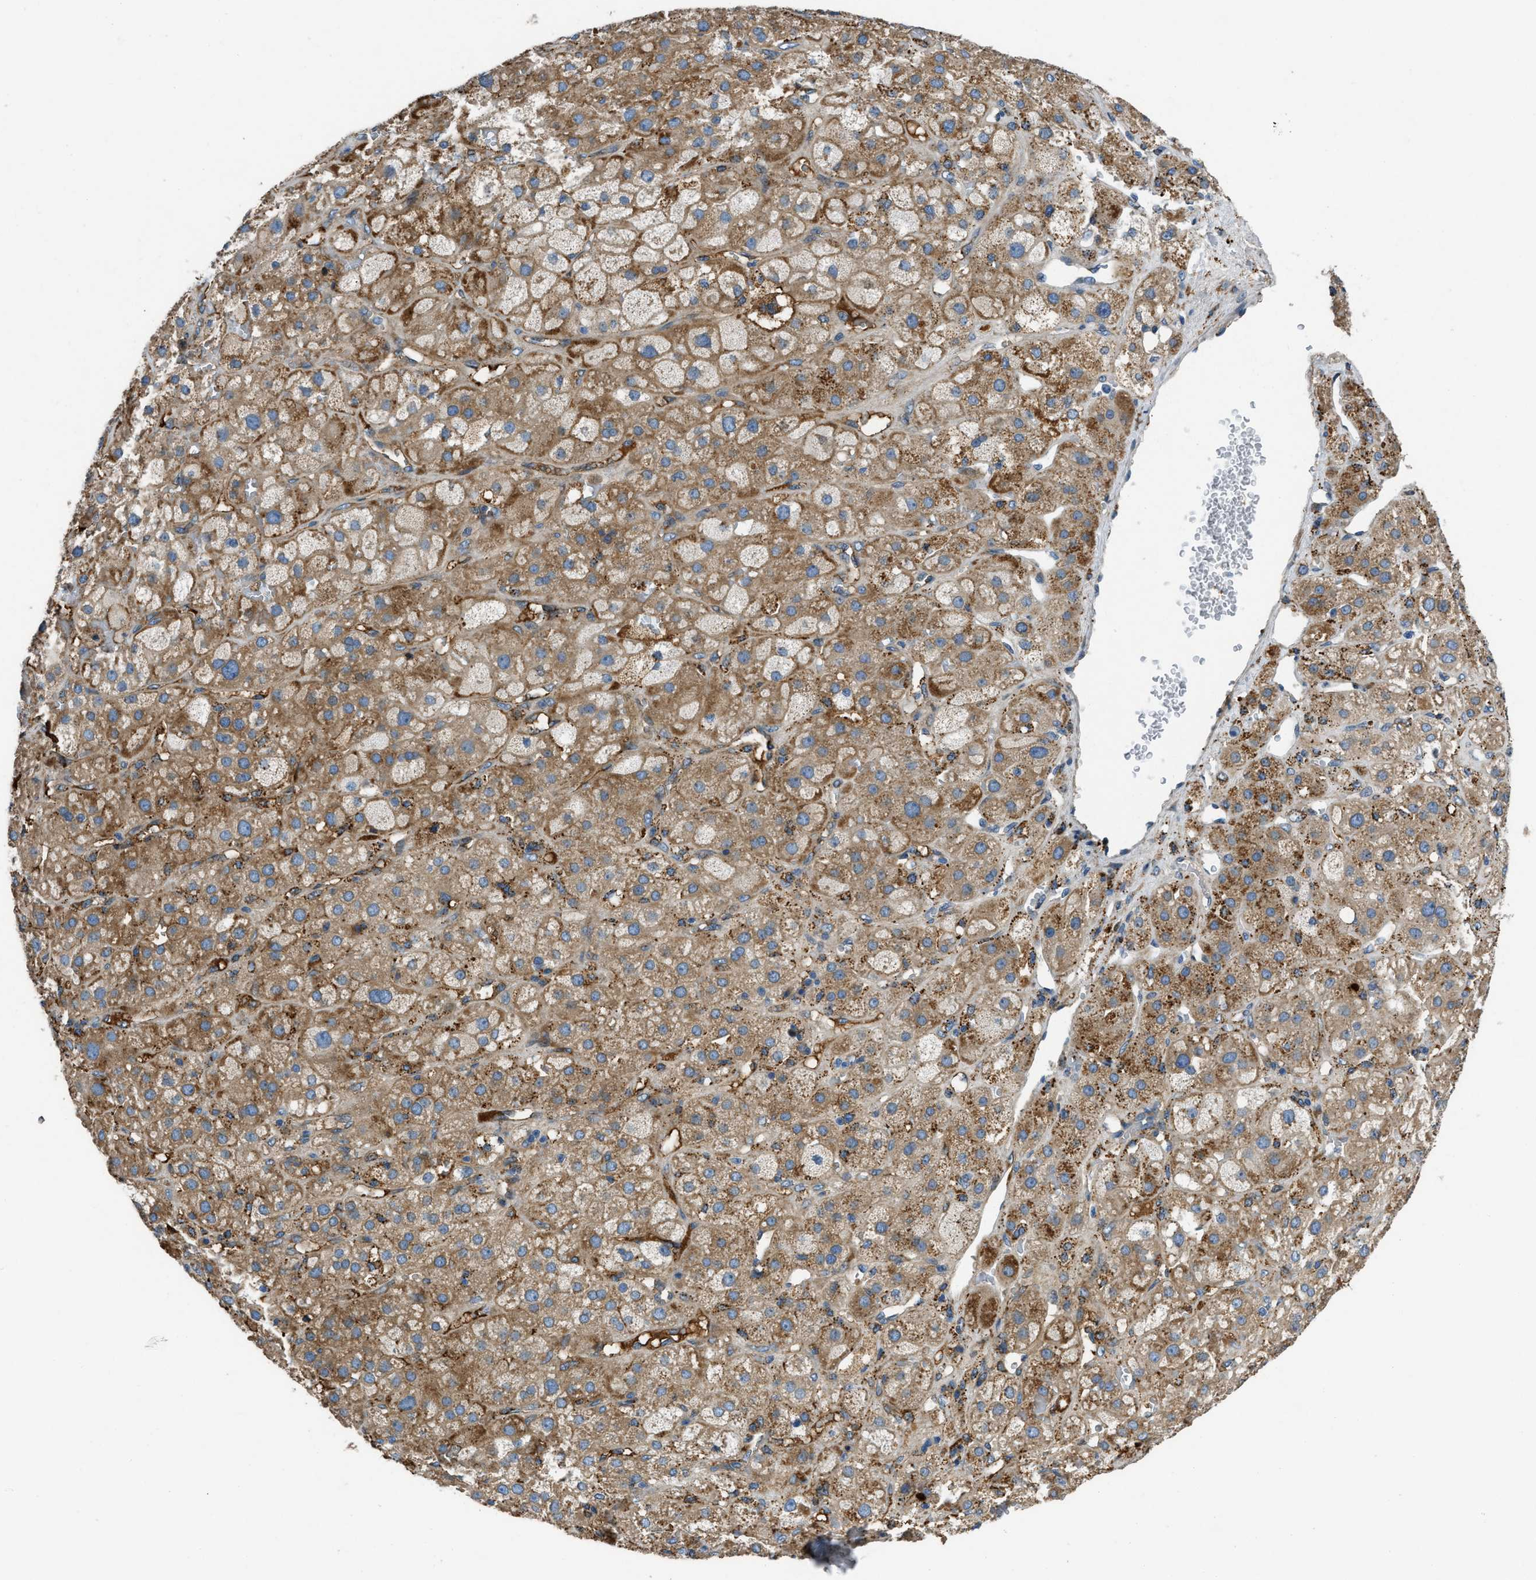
{"staining": {"intensity": "moderate", "quantity": ">75%", "location": "cytoplasmic/membranous"}, "tissue": "adrenal gland", "cell_type": "Glandular cells", "image_type": "normal", "snomed": [{"axis": "morphology", "description": "Normal tissue, NOS"}, {"axis": "topography", "description": "Adrenal gland"}], "caption": "Moderate cytoplasmic/membranous positivity for a protein is identified in about >75% of glandular cells of unremarkable adrenal gland using IHC.", "gene": "GGCX", "patient": {"sex": "female", "age": 47}}